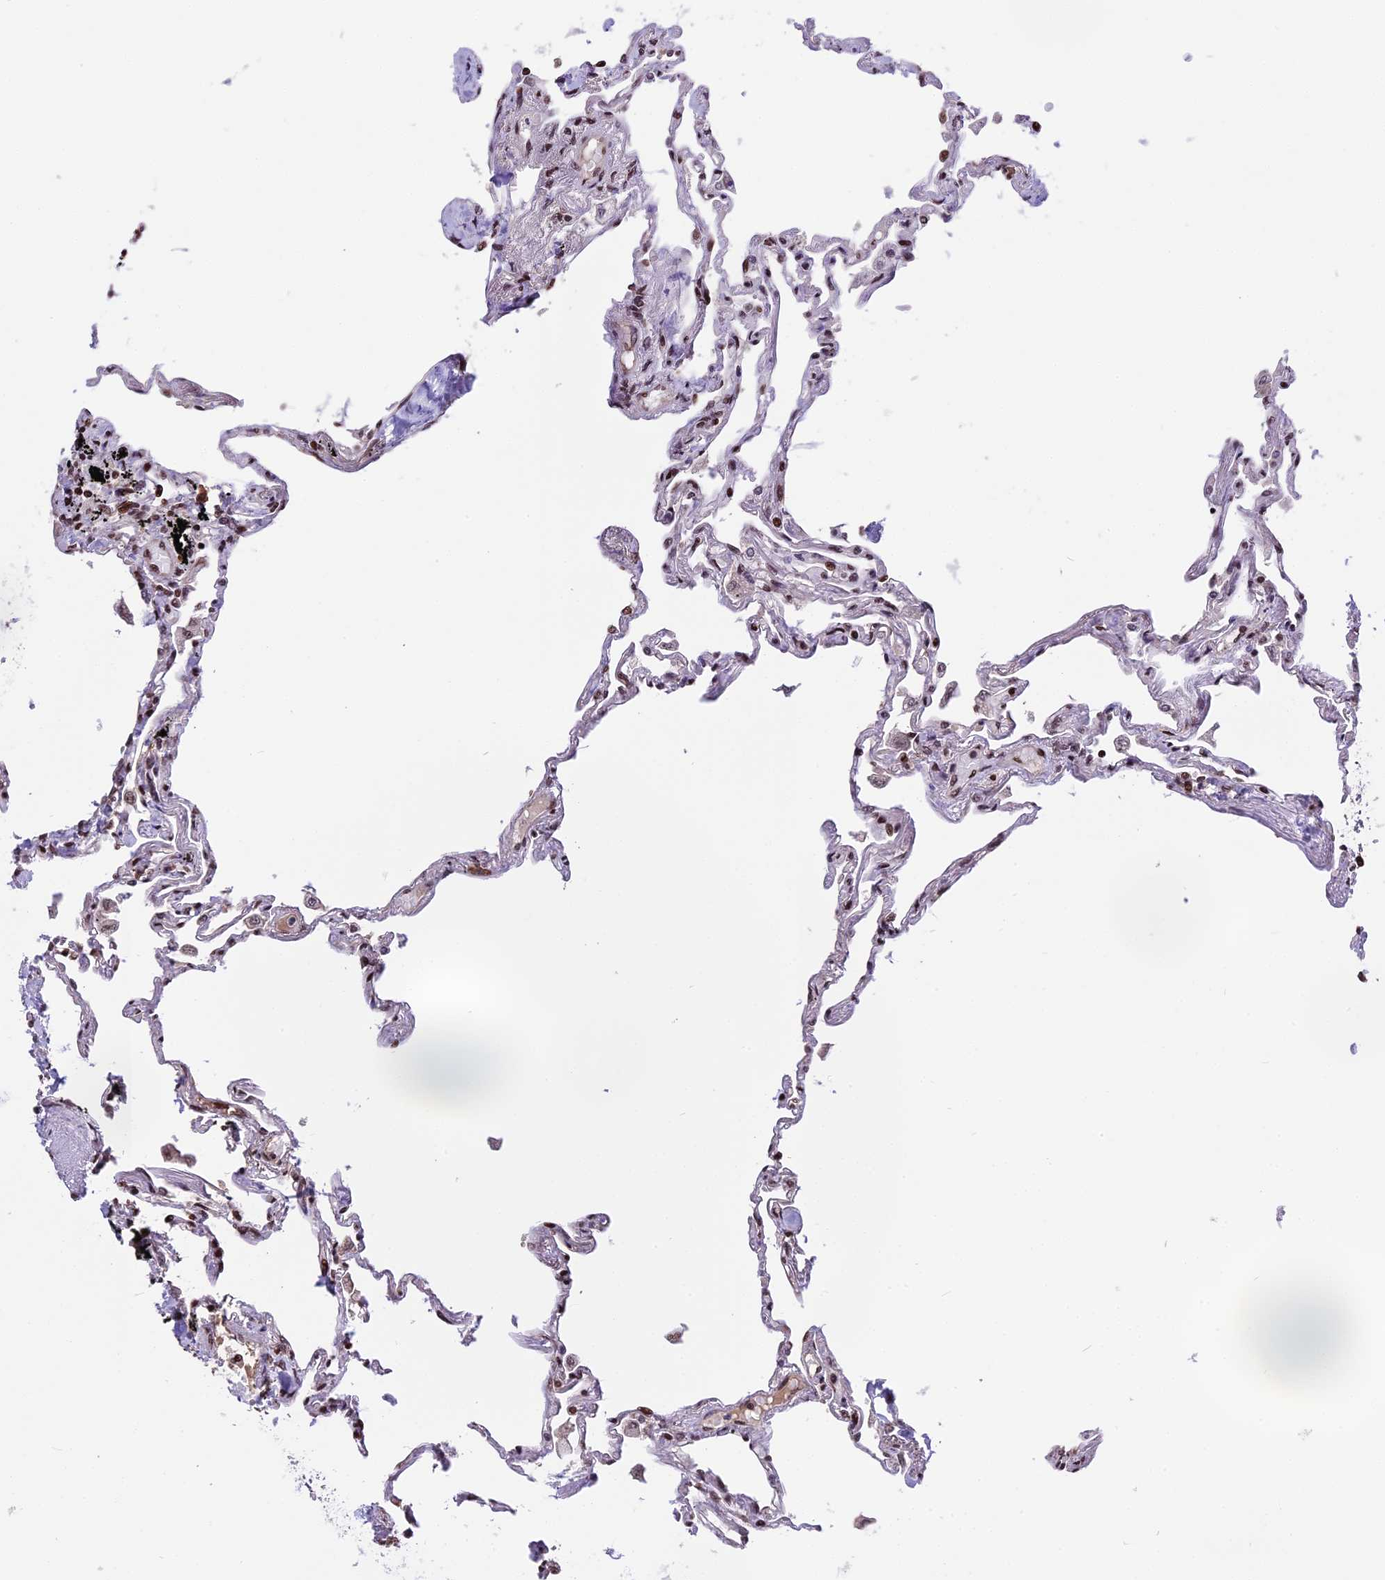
{"staining": {"intensity": "strong", "quantity": "25%-75%", "location": "nuclear"}, "tissue": "lung", "cell_type": "Alveolar cells", "image_type": "normal", "snomed": [{"axis": "morphology", "description": "Normal tissue, NOS"}, {"axis": "topography", "description": "Lung"}], "caption": "Human lung stained with a brown dye exhibits strong nuclear positive expression in approximately 25%-75% of alveolar cells.", "gene": "POLR3E", "patient": {"sex": "female", "age": 67}}